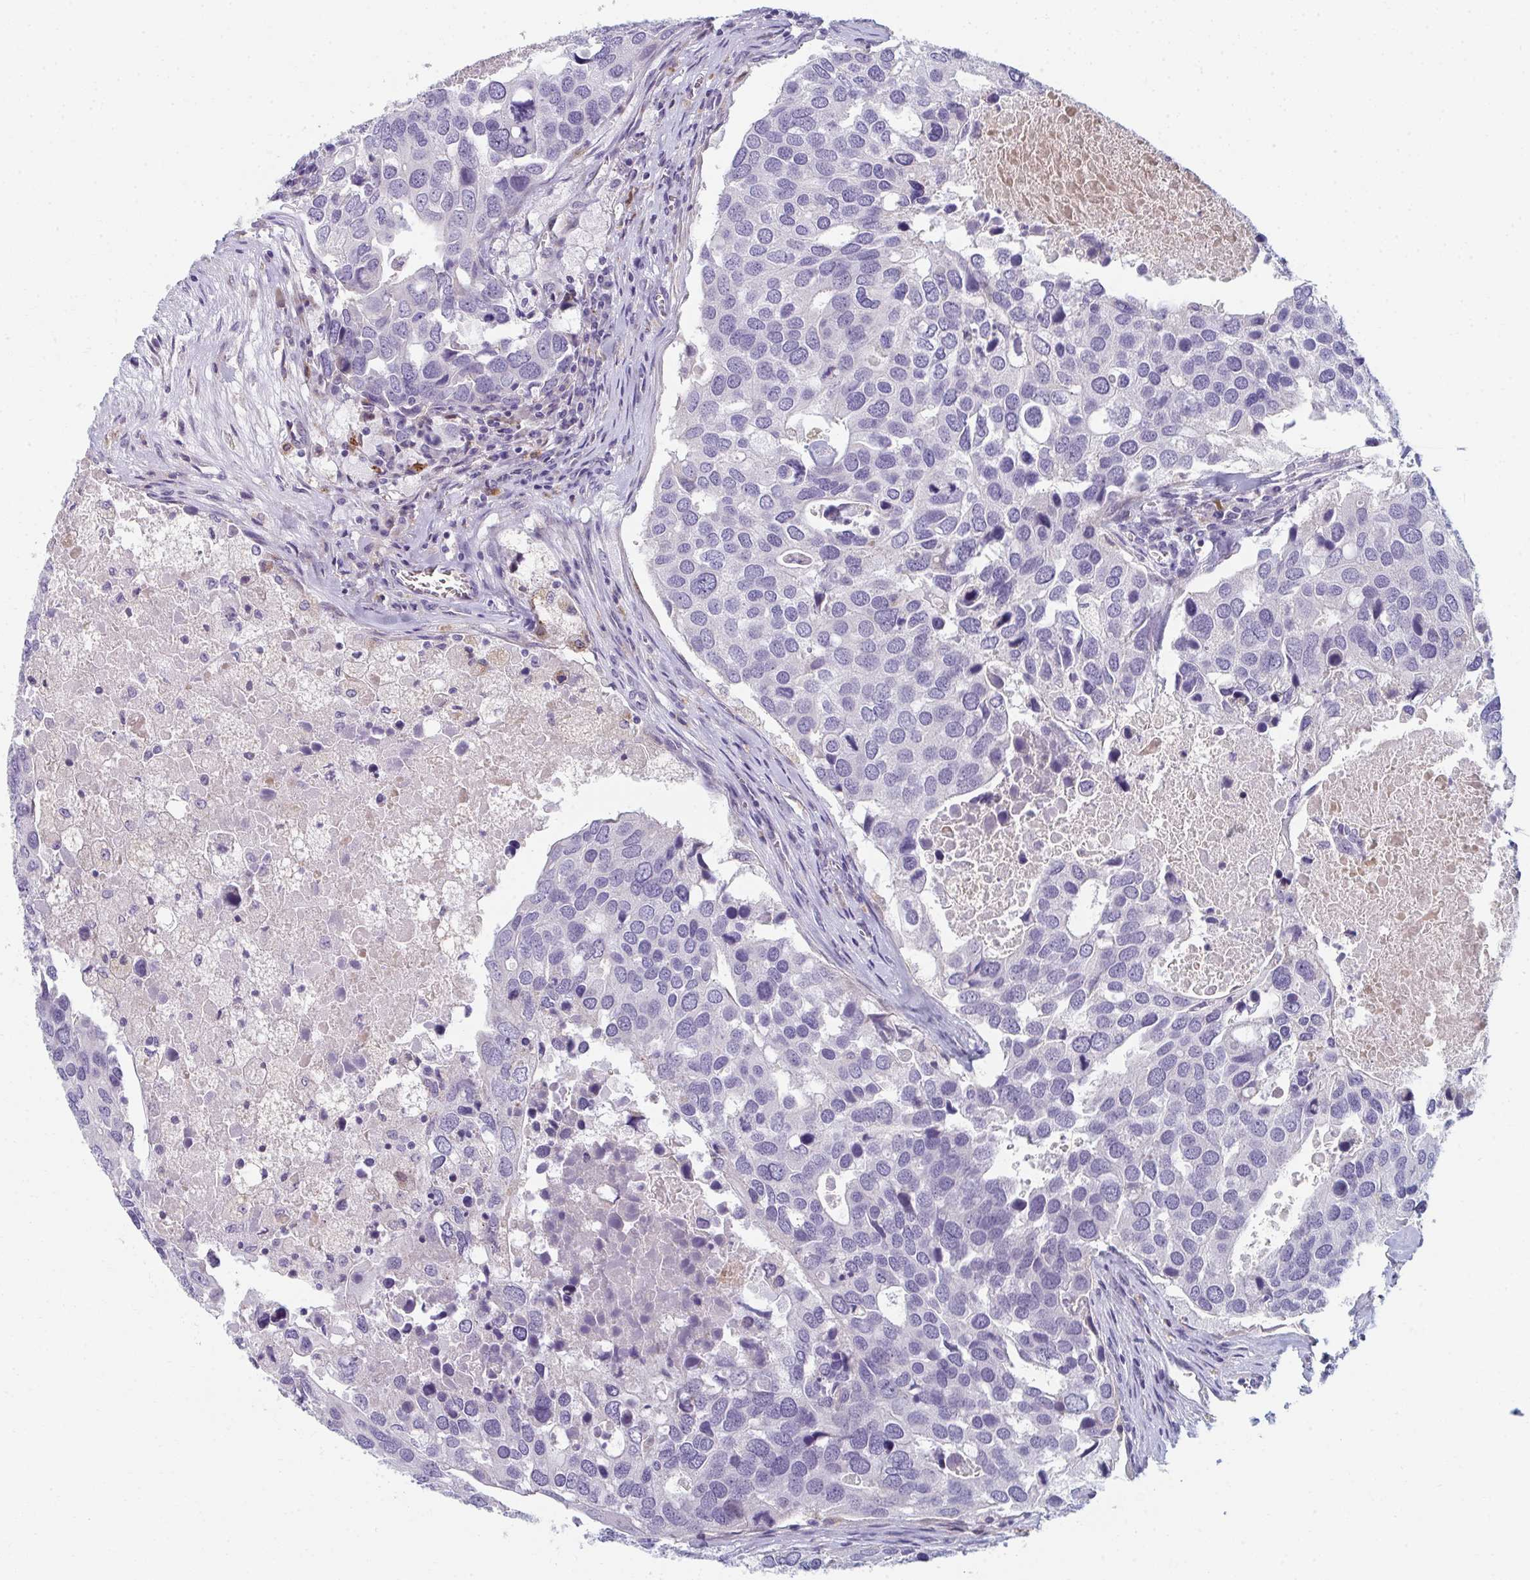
{"staining": {"intensity": "negative", "quantity": "none", "location": "none"}, "tissue": "breast cancer", "cell_type": "Tumor cells", "image_type": "cancer", "snomed": [{"axis": "morphology", "description": "Duct carcinoma"}, {"axis": "topography", "description": "Breast"}], "caption": "A high-resolution histopathology image shows immunohistochemistry staining of breast cancer, which shows no significant staining in tumor cells. Brightfield microscopy of IHC stained with DAB (brown) and hematoxylin (blue), captured at high magnification.", "gene": "EIF1AD", "patient": {"sex": "female", "age": 83}}